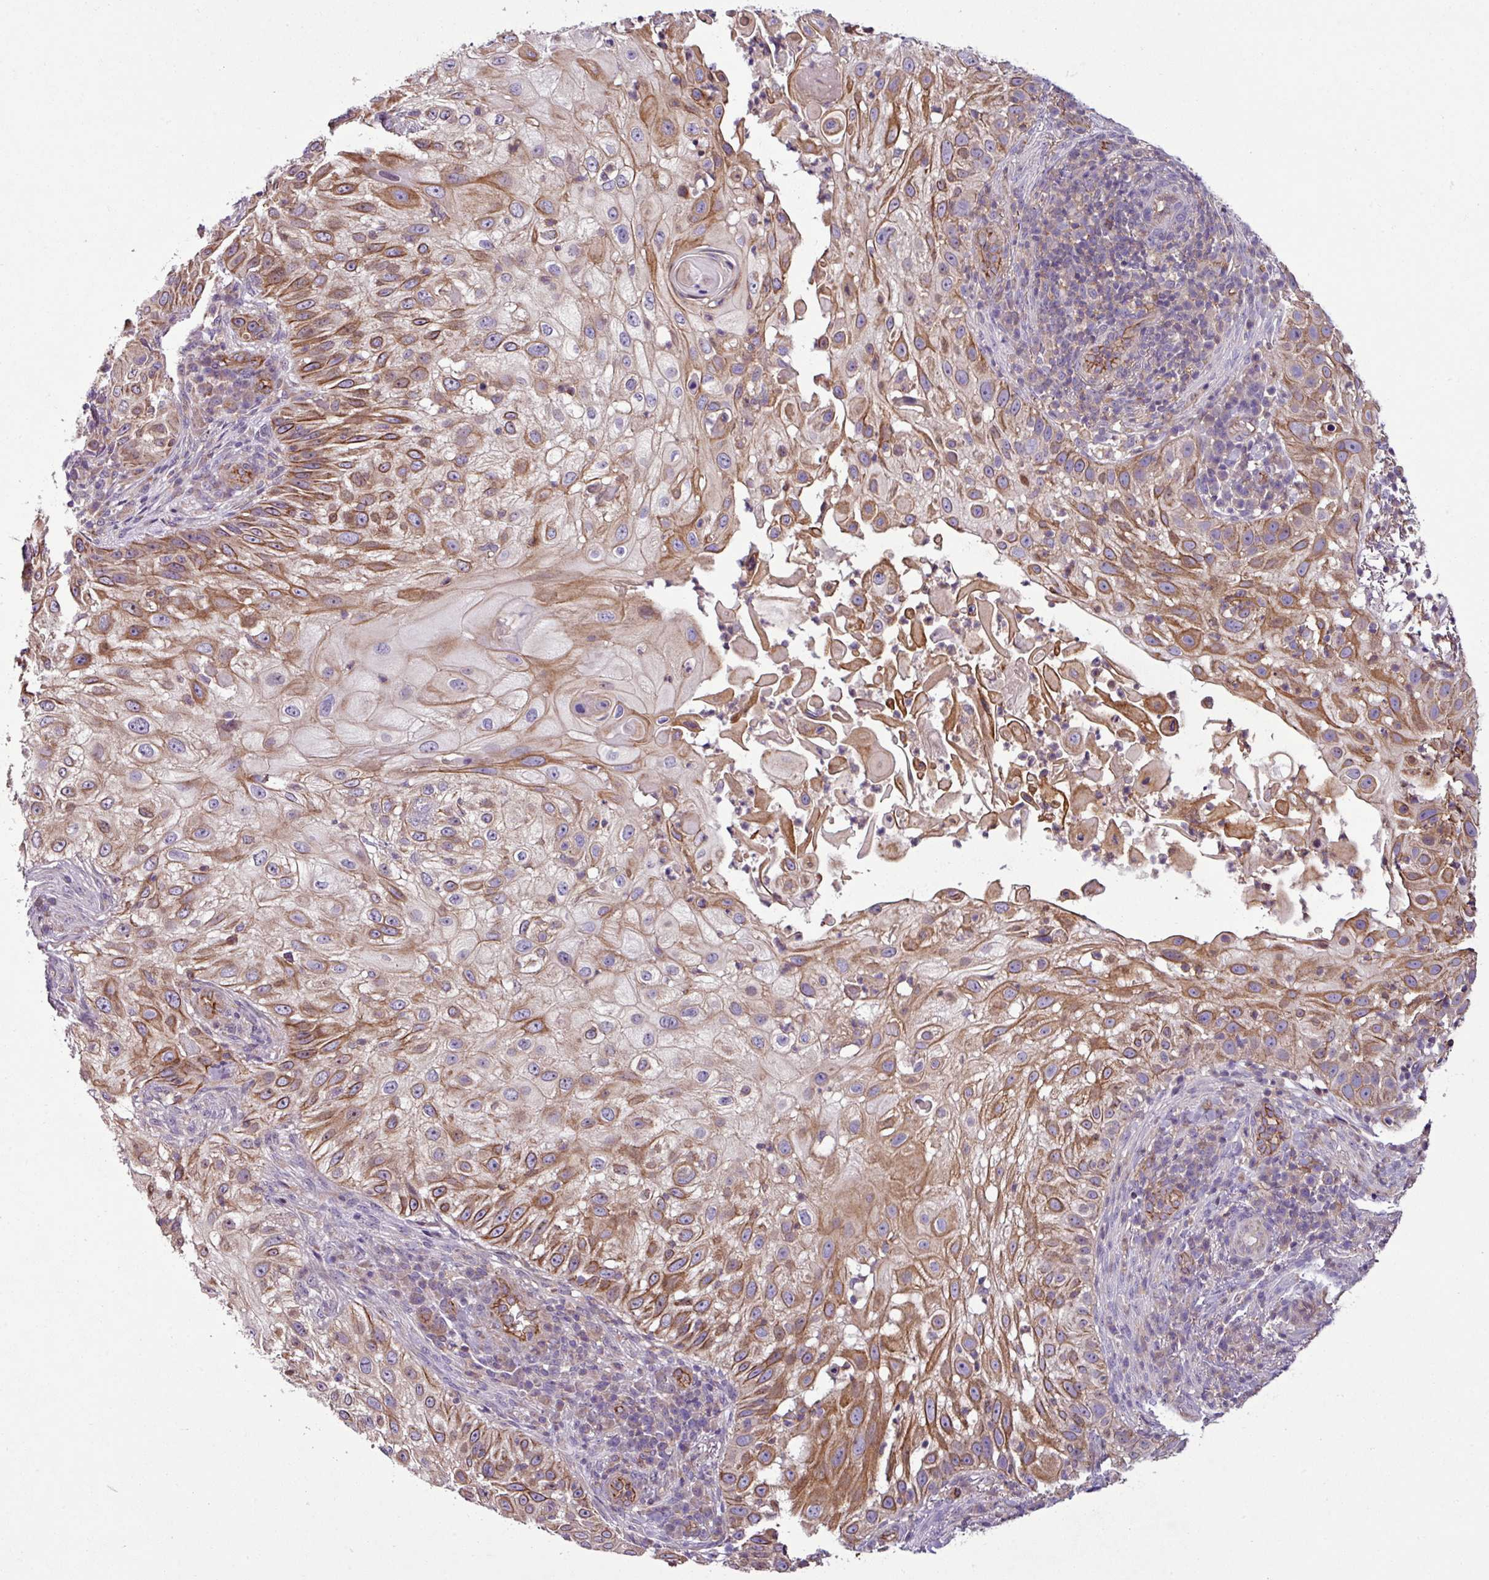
{"staining": {"intensity": "moderate", "quantity": ">75%", "location": "cytoplasmic/membranous"}, "tissue": "skin cancer", "cell_type": "Tumor cells", "image_type": "cancer", "snomed": [{"axis": "morphology", "description": "Squamous cell carcinoma, NOS"}, {"axis": "topography", "description": "Skin"}], "caption": "Skin cancer (squamous cell carcinoma) stained with a protein marker exhibits moderate staining in tumor cells.", "gene": "ZNF106", "patient": {"sex": "female", "age": 44}}